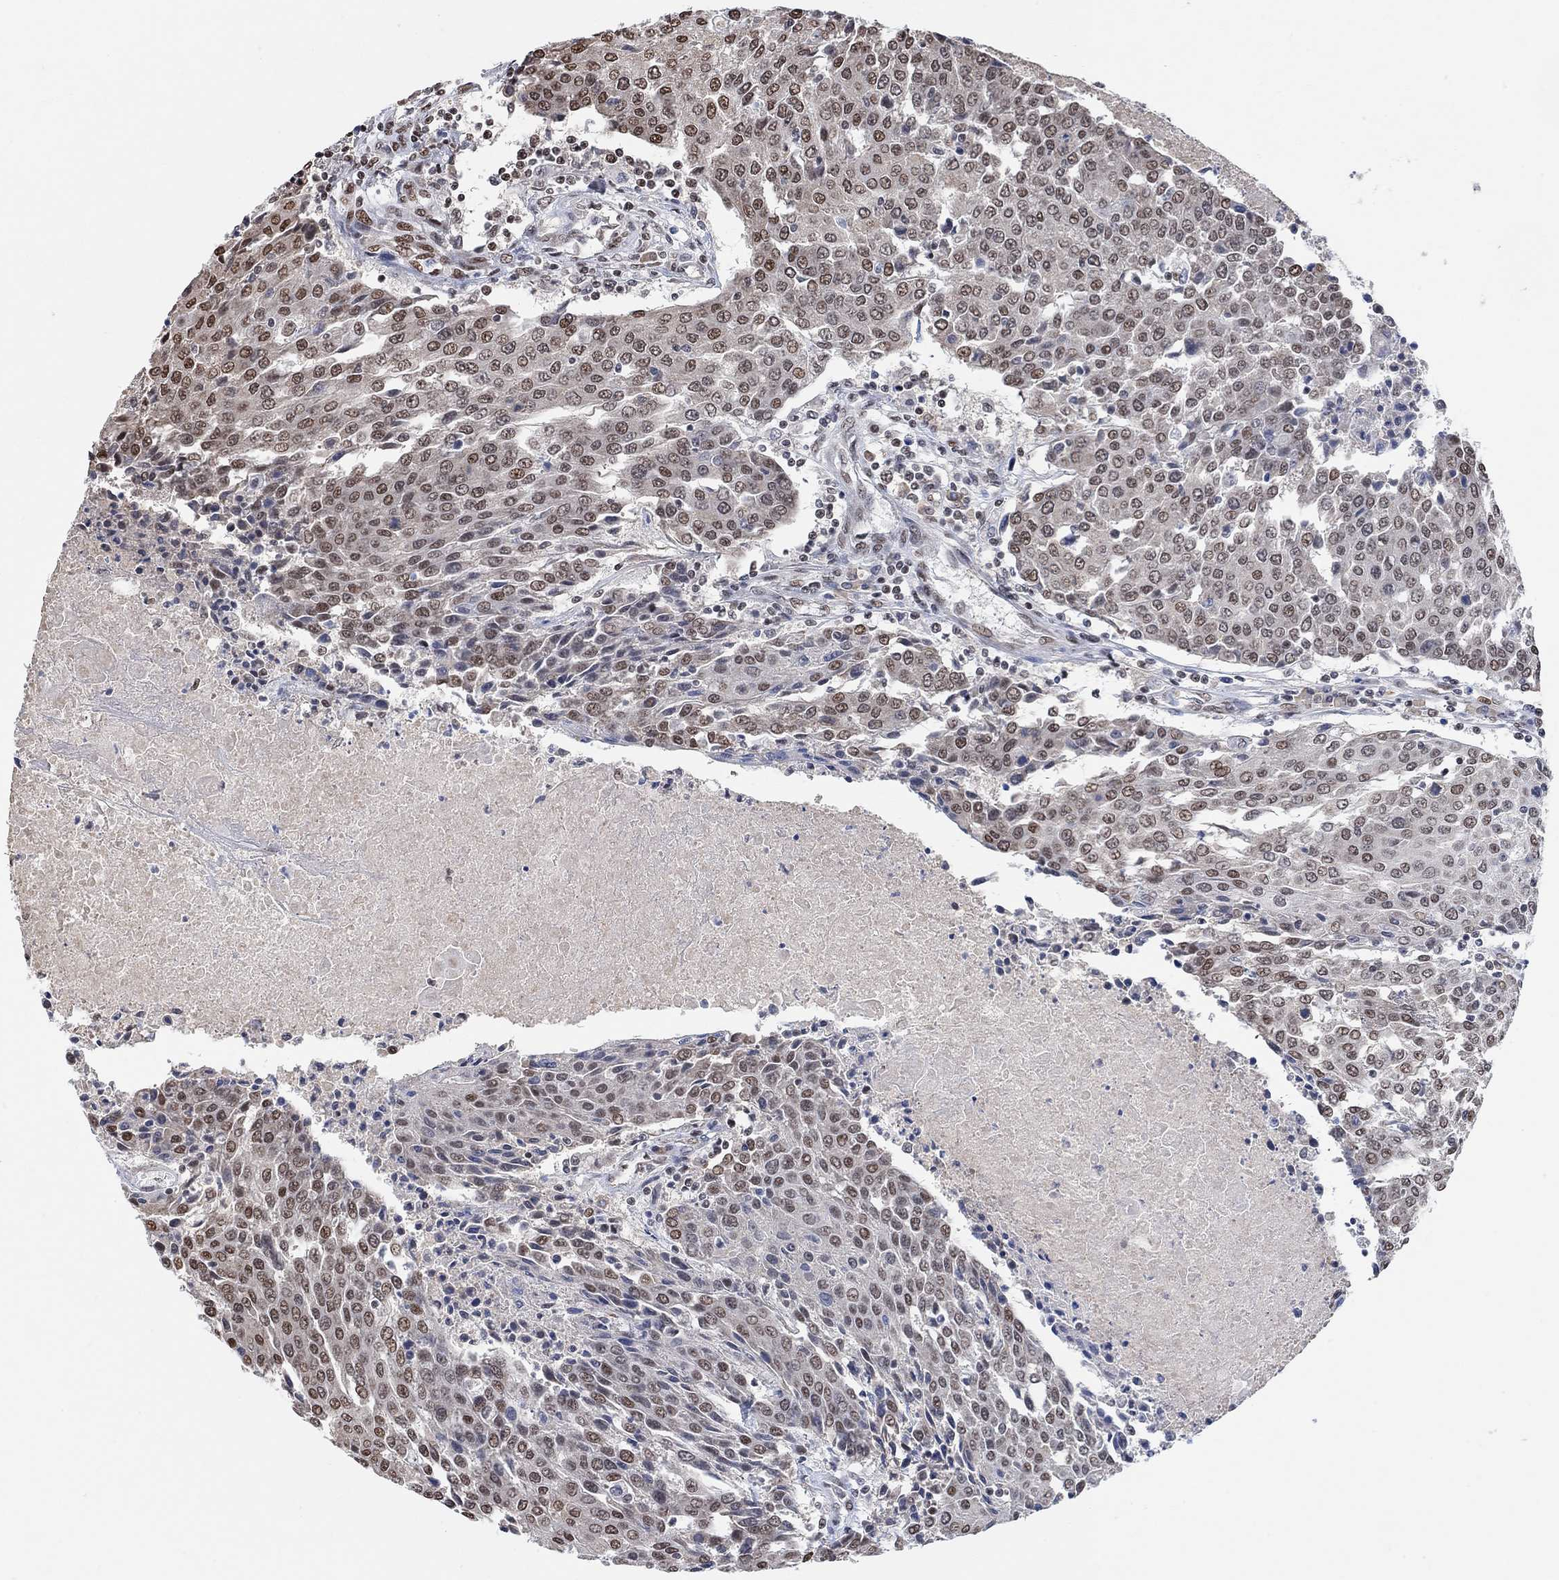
{"staining": {"intensity": "moderate", "quantity": "25%-75%", "location": "nuclear"}, "tissue": "urothelial cancer", "cell_type": "Tumor cells", "image_type": "cancer", "snomed": [{"axis": "morphology", "description": "Urothelial carcinoma, High grade"}, {"axis": "topography", "description": "Urinary bladder"}], "caption": "Protein analysis of urothelial carcinoma (high-grade) tissue reveals moderate nuclear positivity in about 25%-75% of tumor cells.", "gene": "USP39", "patient": {"sex": "female", "age": 85}}